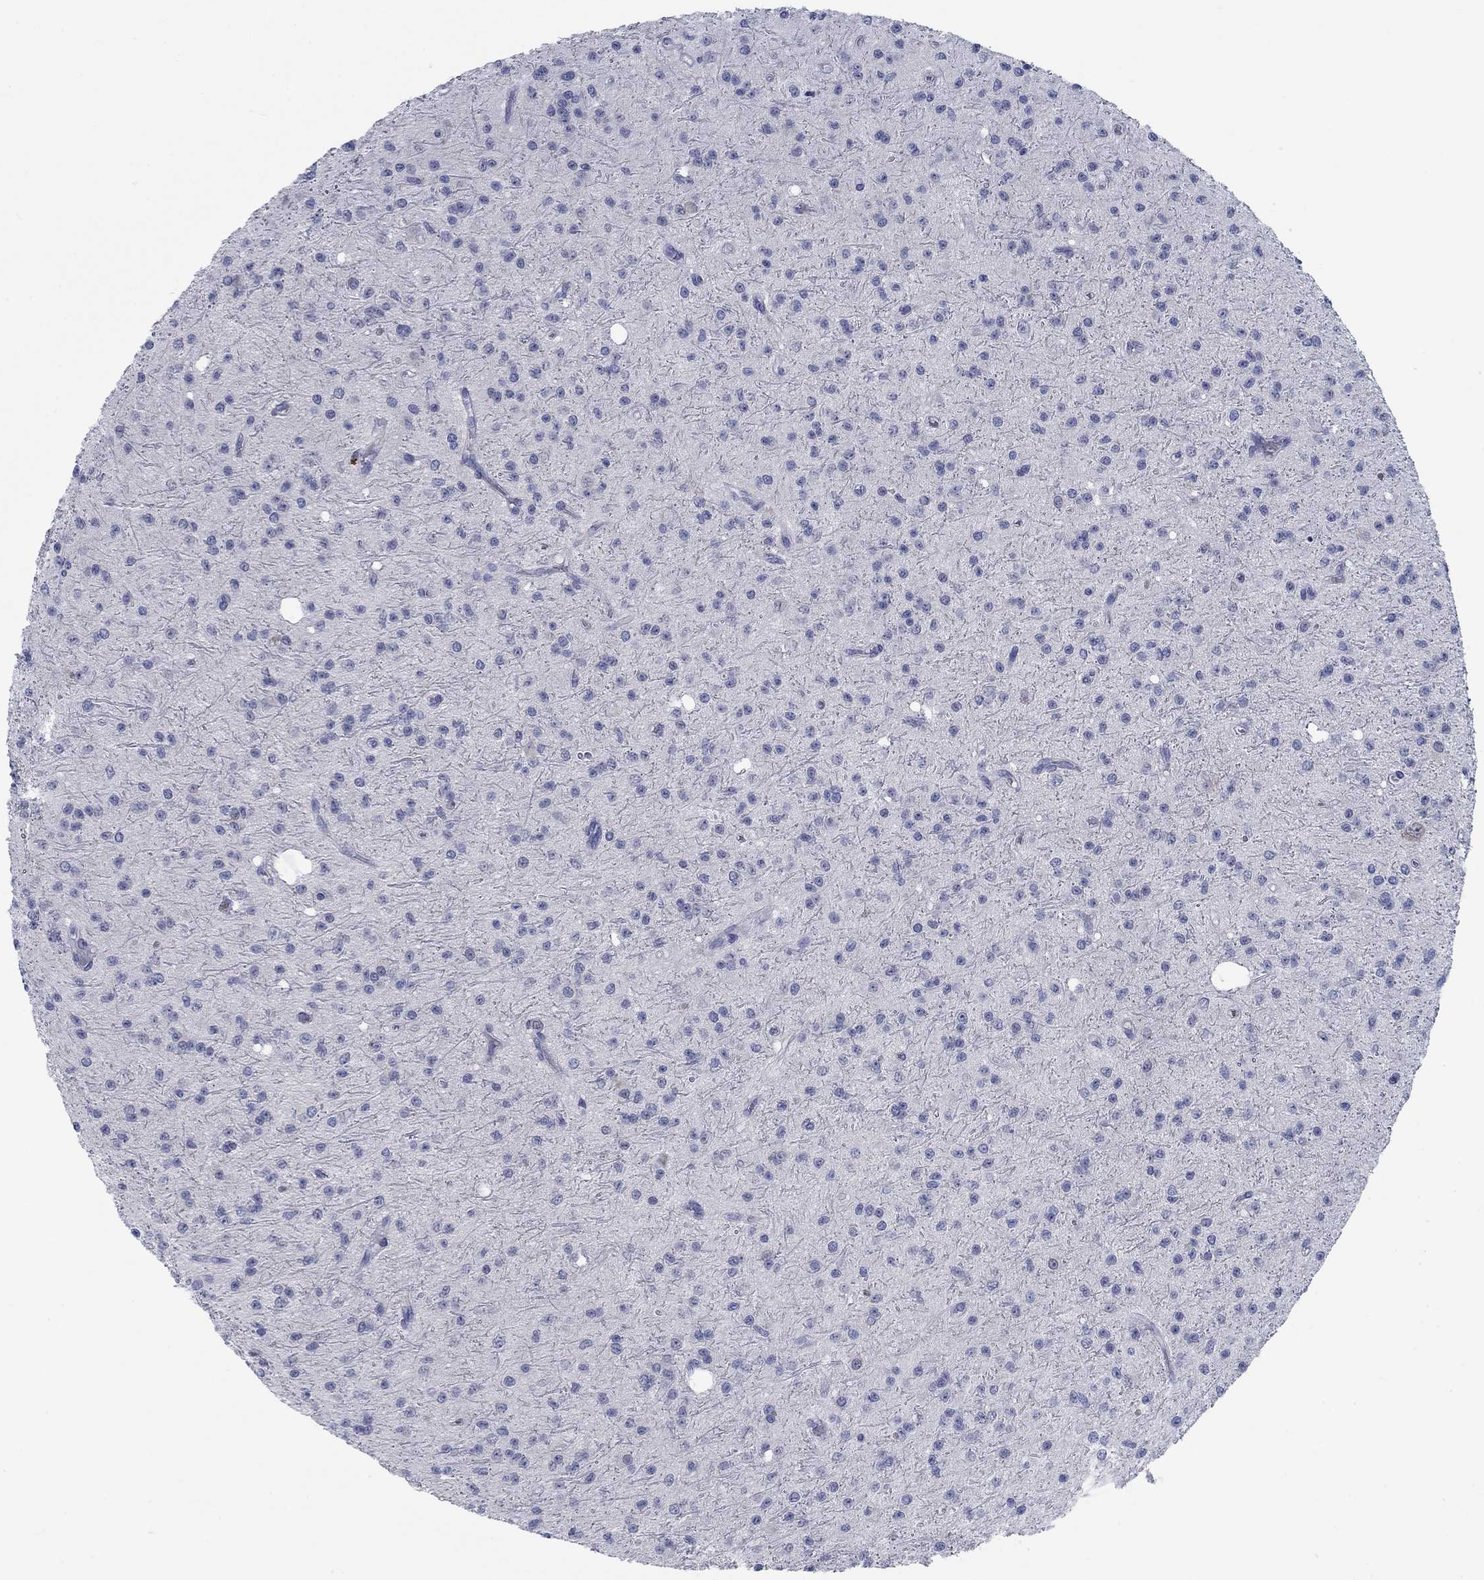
{"staining": {"intensity": "negative", "quantity": "none", "location": "none"}, "tissue": "glioma", "cell_type": "Tumor cells", "image_type": "cancer", "snomed": [{"axis": "morphology", "description": "Glioma, malignant, Low grade"}, {"axis": "topography", "description": "Brain"}], "caption": "Immunohistochemical staining of human malignant glioma (low-grade) shows no significant positivity in tumor cells.", "gene": "DNAL1", "patient": {"sex": "male", "age": 27}}